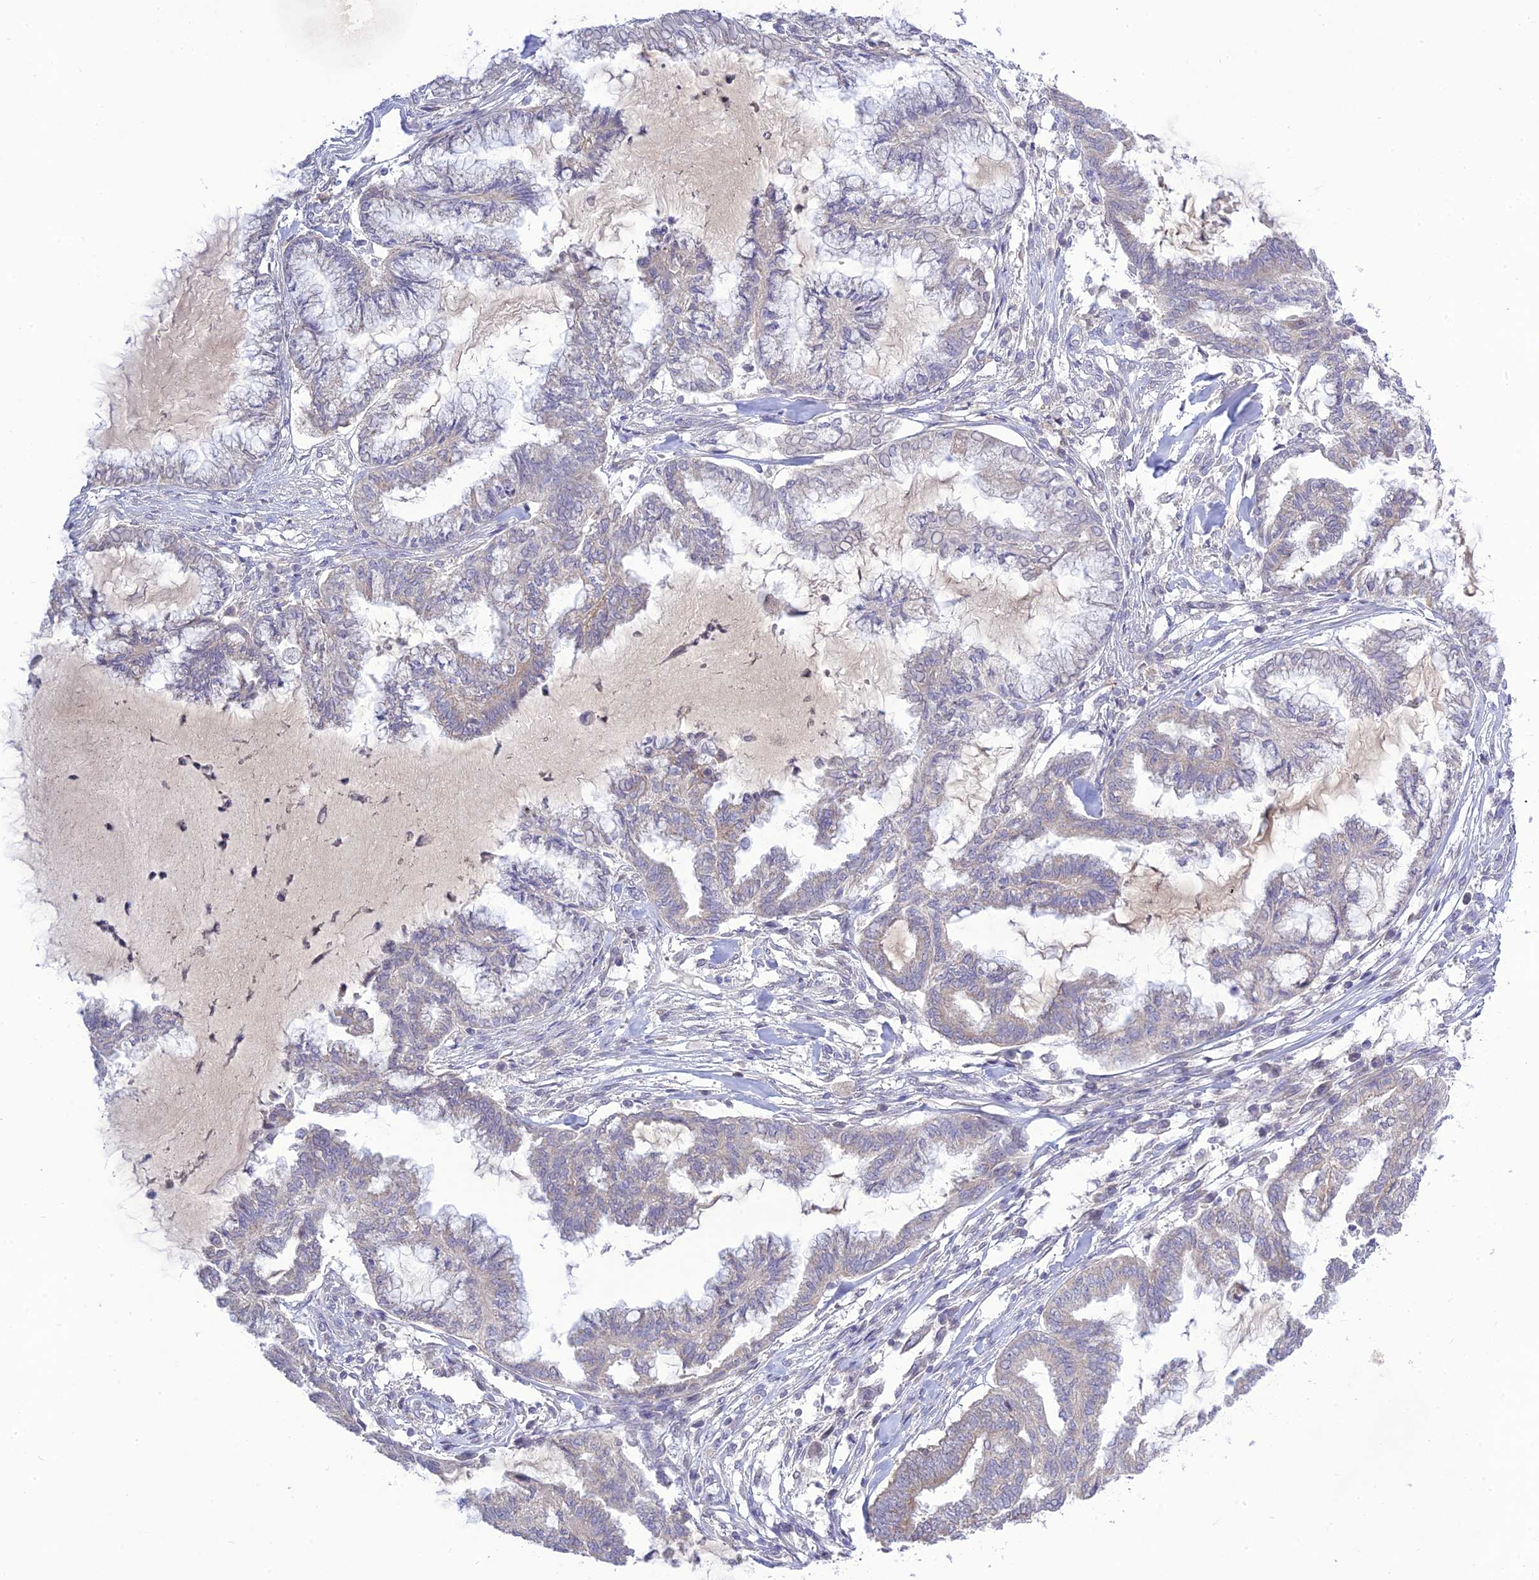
{"staining": {"intensity": "weak", "quantity": "<25%", "location": "cytoplasmic/membranous"}, "tissue": "endometrial cancer", "cell_type": "Tumor cells", "image_type": "cancer", "snomed": [{"axis": "morphology", "description": "Adenocarcinoma, NOS"}, {"axis": "topography", "description": "Endometrium"}], "caption": "Immunohistochemistry (IHC) histopathology image of human endometrial cancer (adenocarcinoma) stained for a protein (brown), which reveals no staining in tumor cells.", "gene": "TMEM40", "patient": {"sex": "female", "age": 86}}